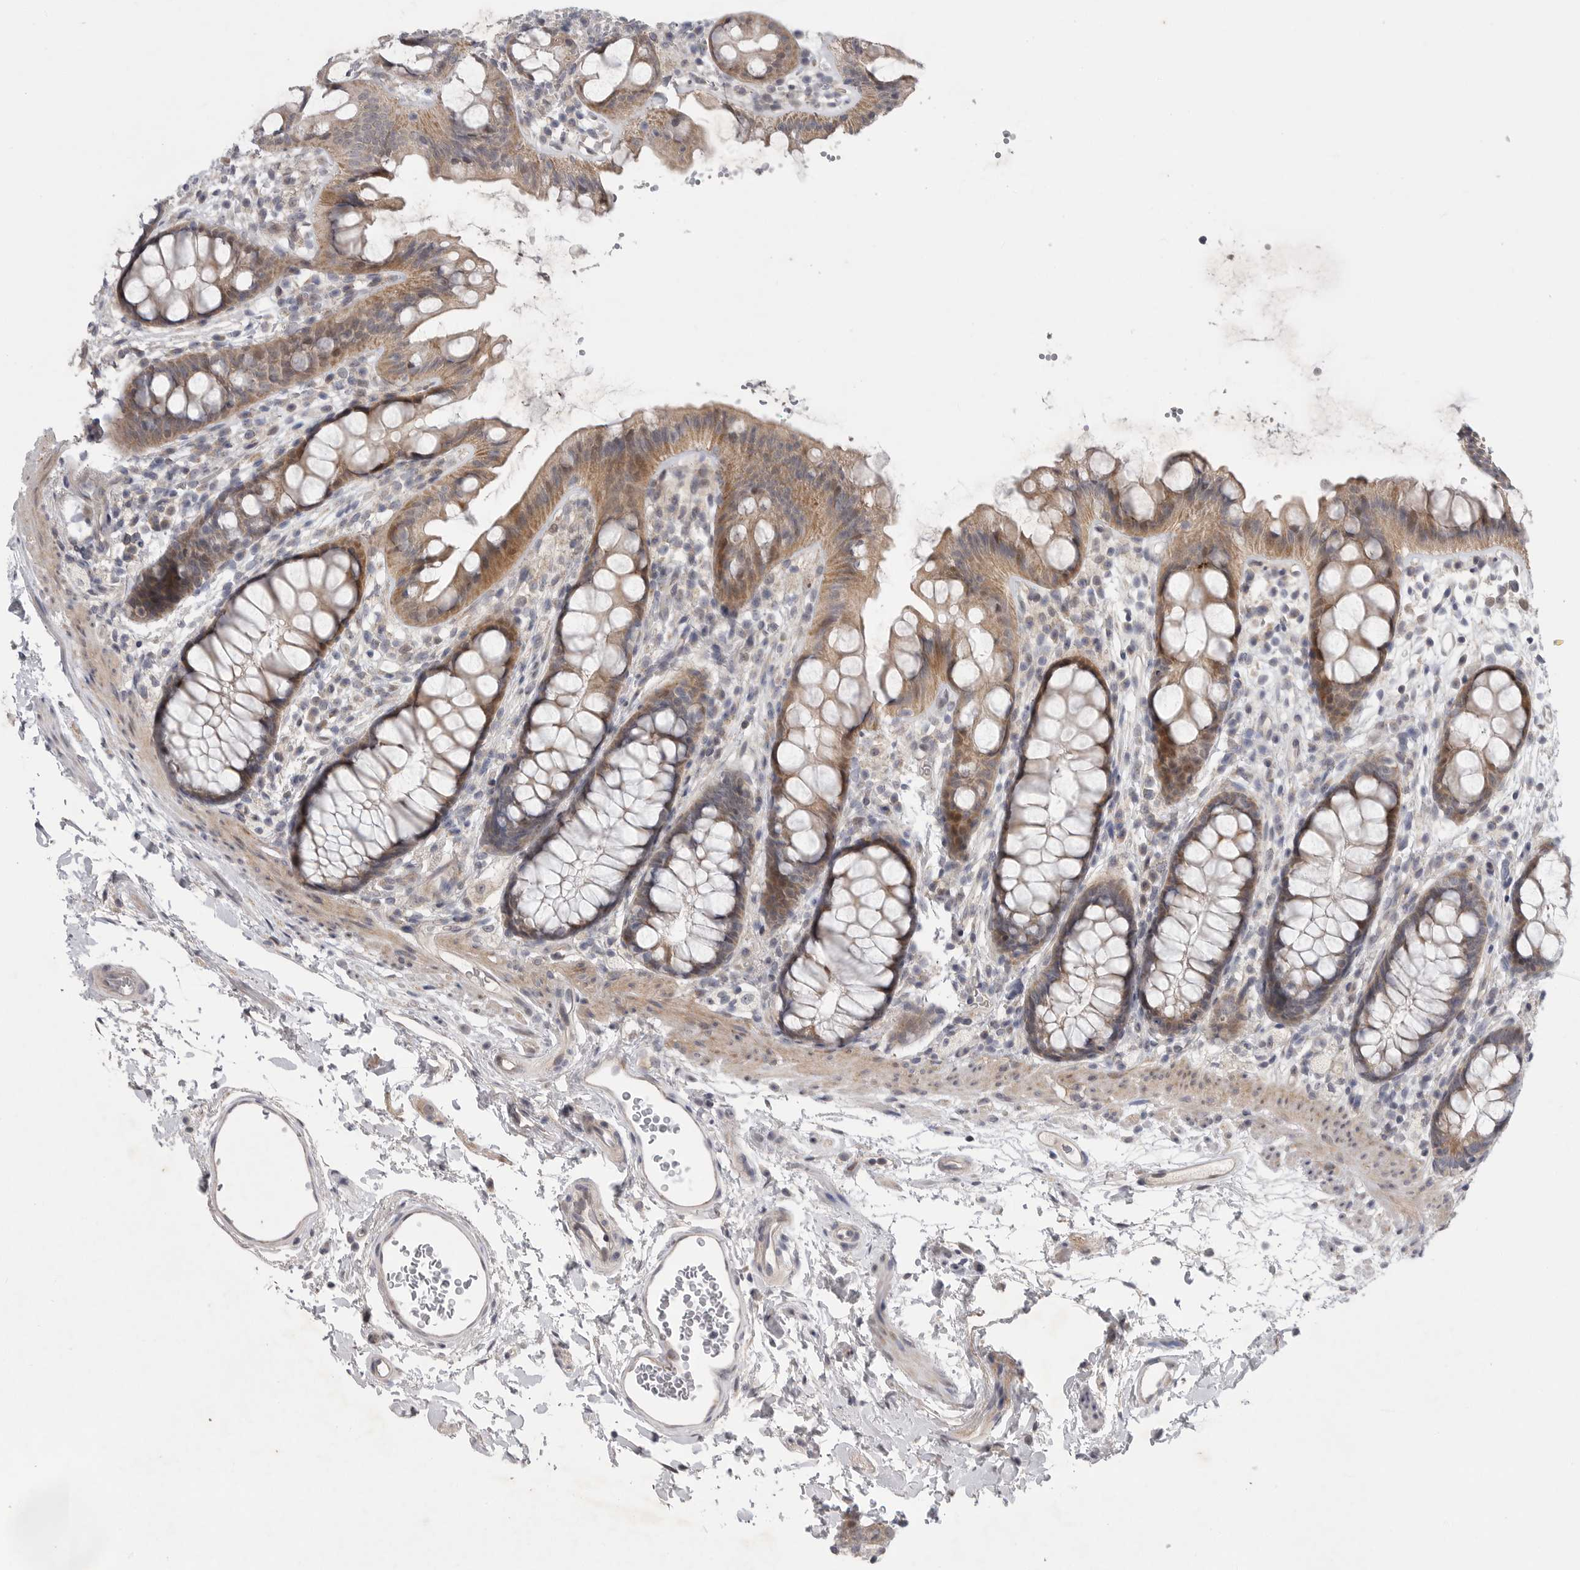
{"staining": {"intensity": "moderate", "quantity": "25%-75%", "location": "cytoplasmic/membranous"}, "tissue": "rectum", "cell_type": "Glandular cells", "image_type": "normal", "snomed": [{"axis": "morphology", "description": "Normal tissue, NOS"}, {"axis": "topography", "description": "Rectum"}], "caption": "Immunohistochemical staining of normal rectum displays moderate cytoplasmic/membranous protein staining in approximately 25%-75% of glandular cells. (DAB (3,3'-diaminobenzidine) IHC with brightfield microscopy, high magnification).", "gene": "FBXO43", "patient": {"sex": "female", "age": 65}}